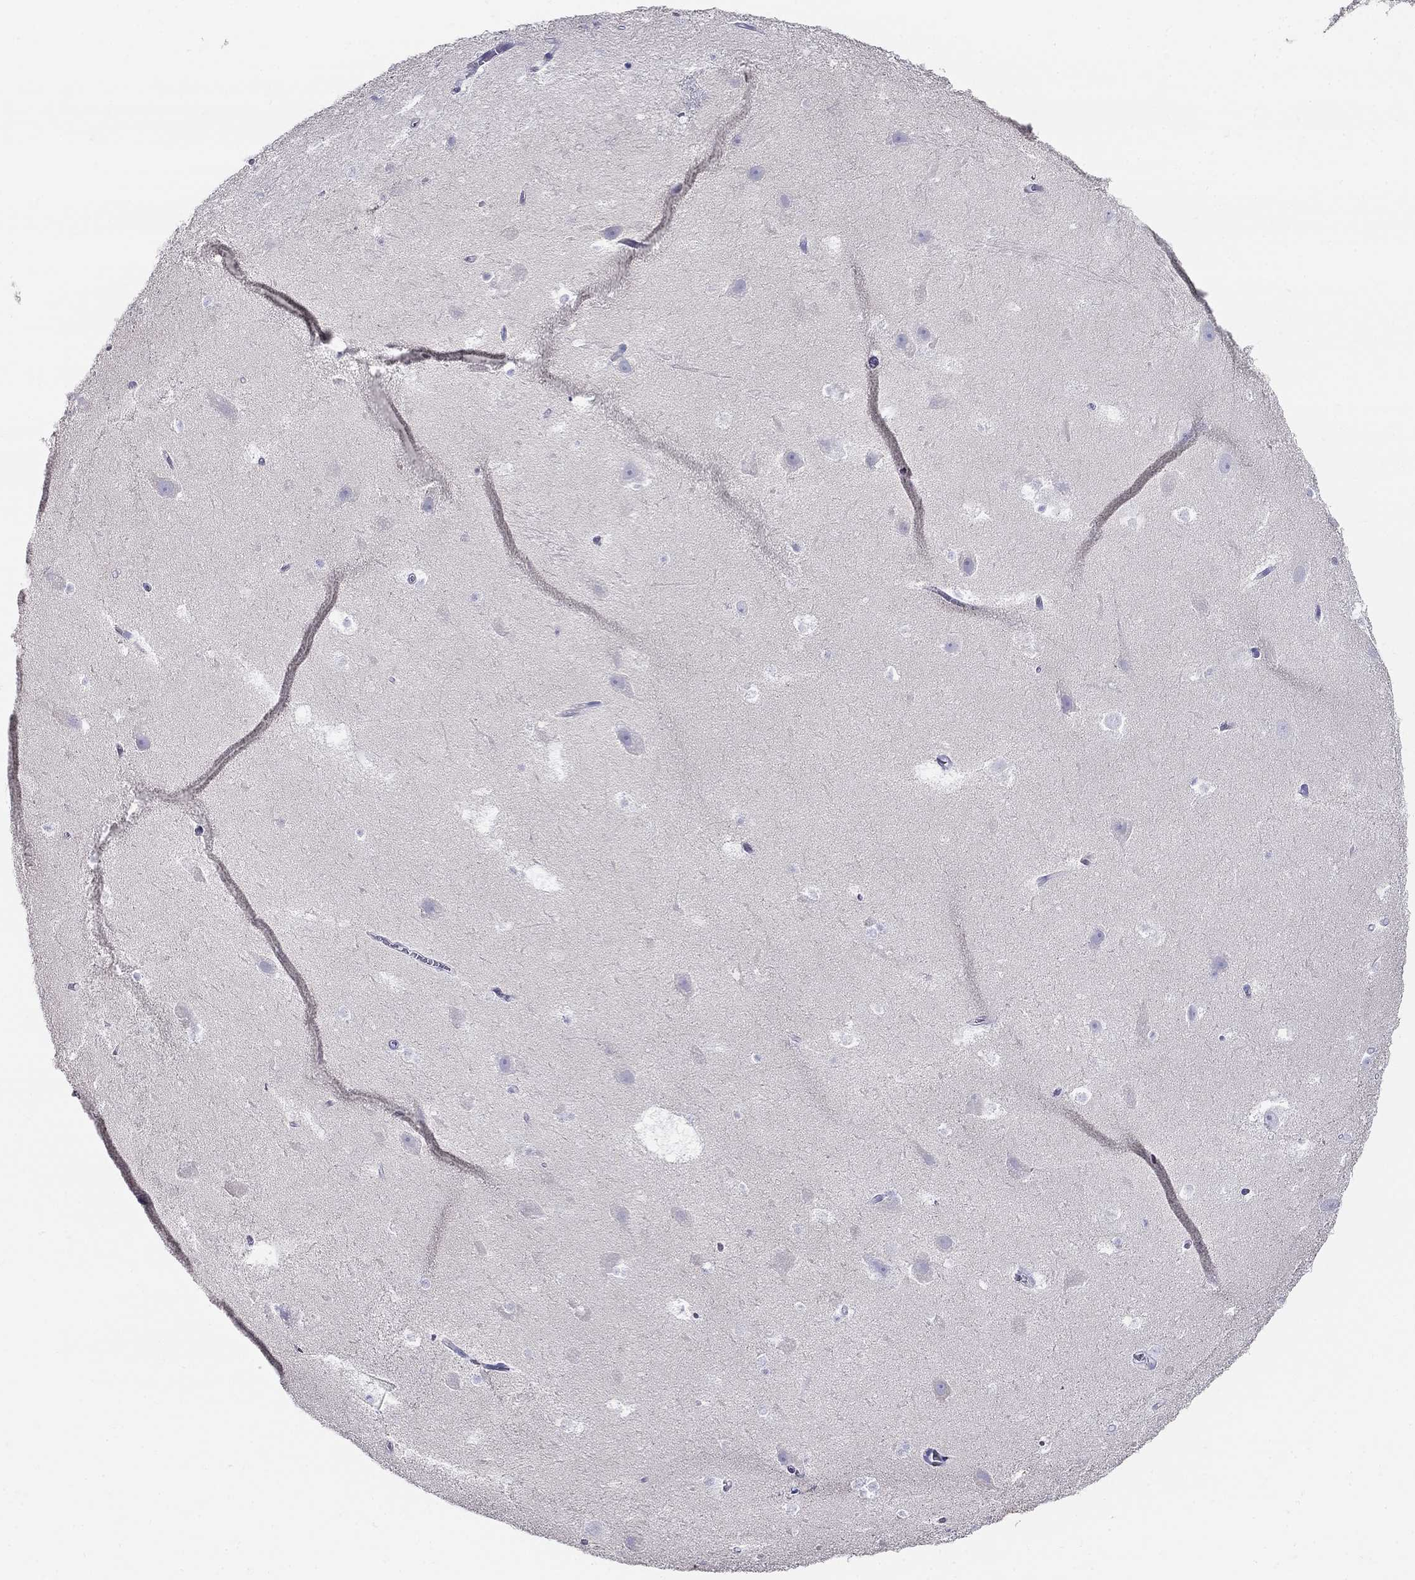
{"staining": {"intensity": "negative", "quantity": "none", "location": "none"}, "tissue": "hippocampus", "cell_type": "Glial cells", "image_type": "normal", "snomed": [{"axis": "morphology", "description": "Normal tissue, NOS"}, {"axis": "topography", "description": "Hippocampus"}], "caption": "Protein analysis of normal hippocampus reveals no significant expression in glial cells.", "gene": "PPP1R36", "patient": {"sex": "male", "age": 26}}